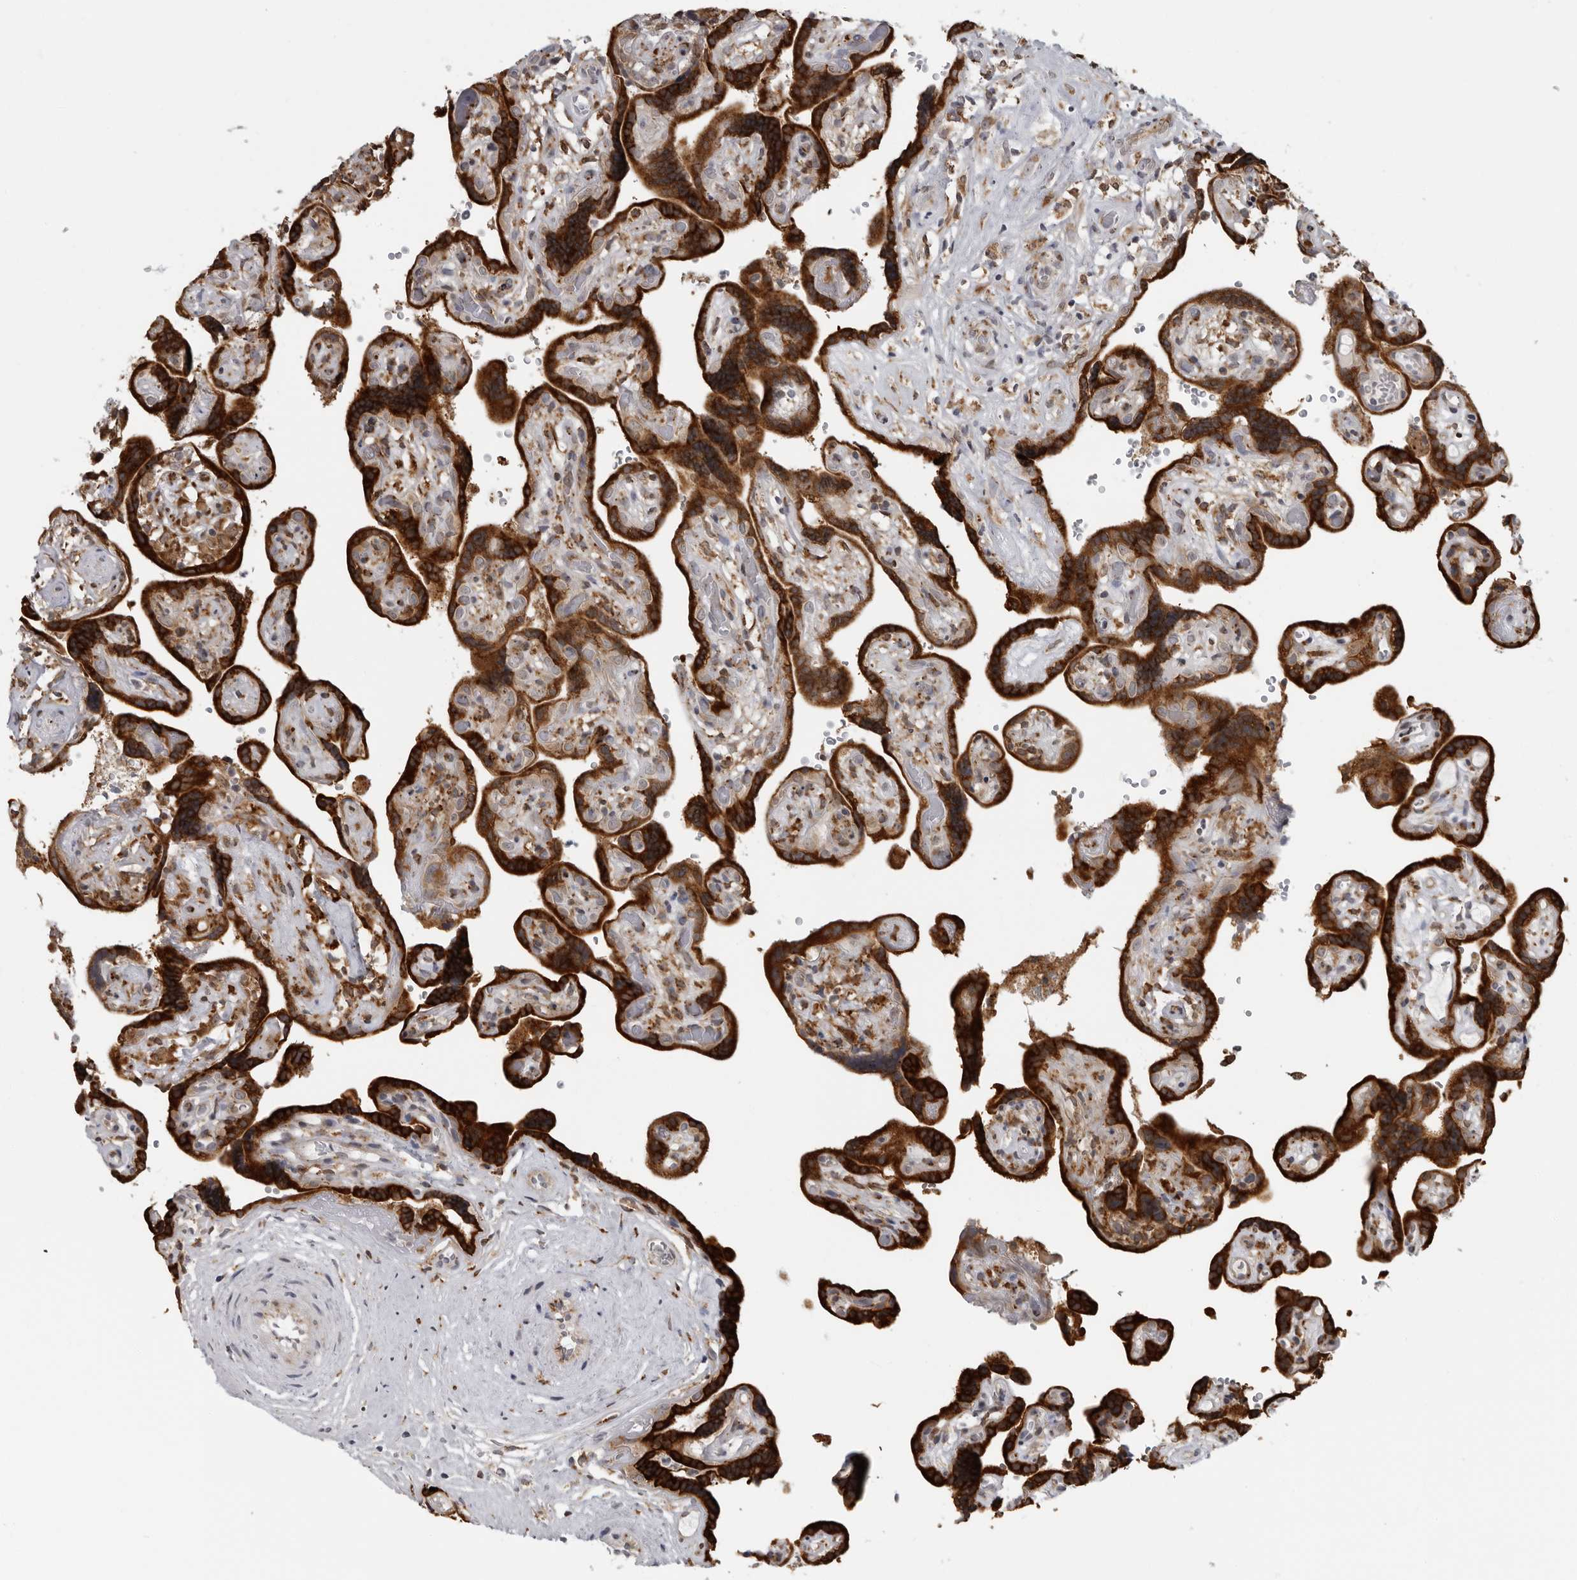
{"staining": {"intensity": "strong", "quantity": ">75%", "location": "cytoplasmic/membranous"}, "tissue": "placenta", "cell_type": "Decidual cells", "image_type": "normal", "snomed": [{"axis": "morphology", "description": "Normal tissue, NOS"}, {"axis": "topography", "description": "Placenta"}], "caption": "An image of human placenta stained for a protein shows strong cytoplasmic/membranous brown staining in decidual cells.", "gene": "ALPK2", "patient": {"sex": "female", "age": 30}}